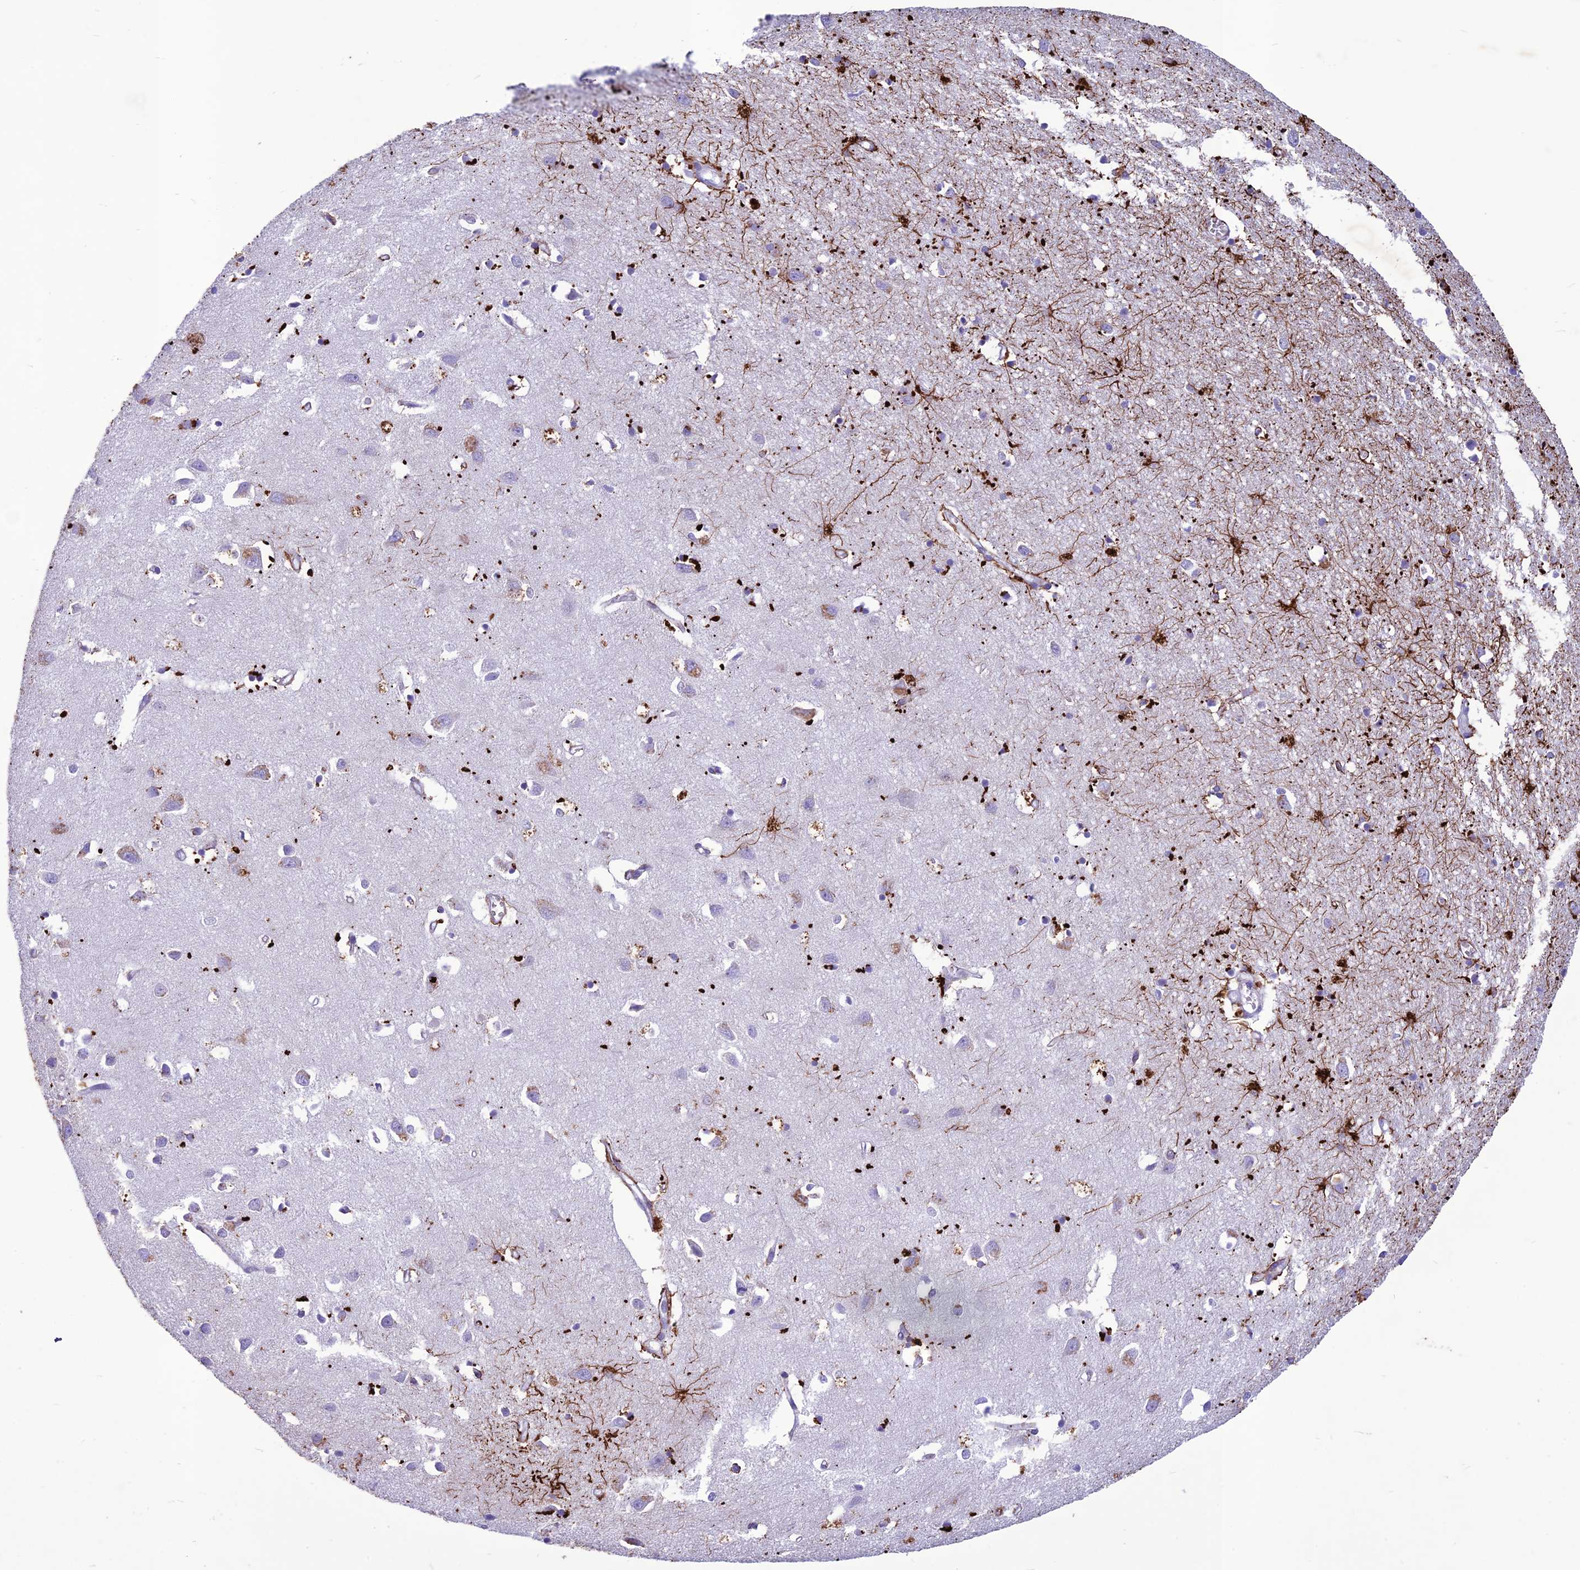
{"staining": {"intensity": "negative", "quantity": "none", "location": "none"}, "tissue": "cerebral cortex", "cell_type": "Endothelial cells", "image_type": "normal", "snomed": [{"axis": "morphology", "description": "Normal tissue, NOS"}, {"axis": "topography", "description": "Cerebral cortex"}], "caption": "This is an immunohistochemistry micrograph of benign human cerebral cortex. There is no positivity in endothelial cells.", "gene": "IFT172", "patient": {"sex": "female", "age": 64}}